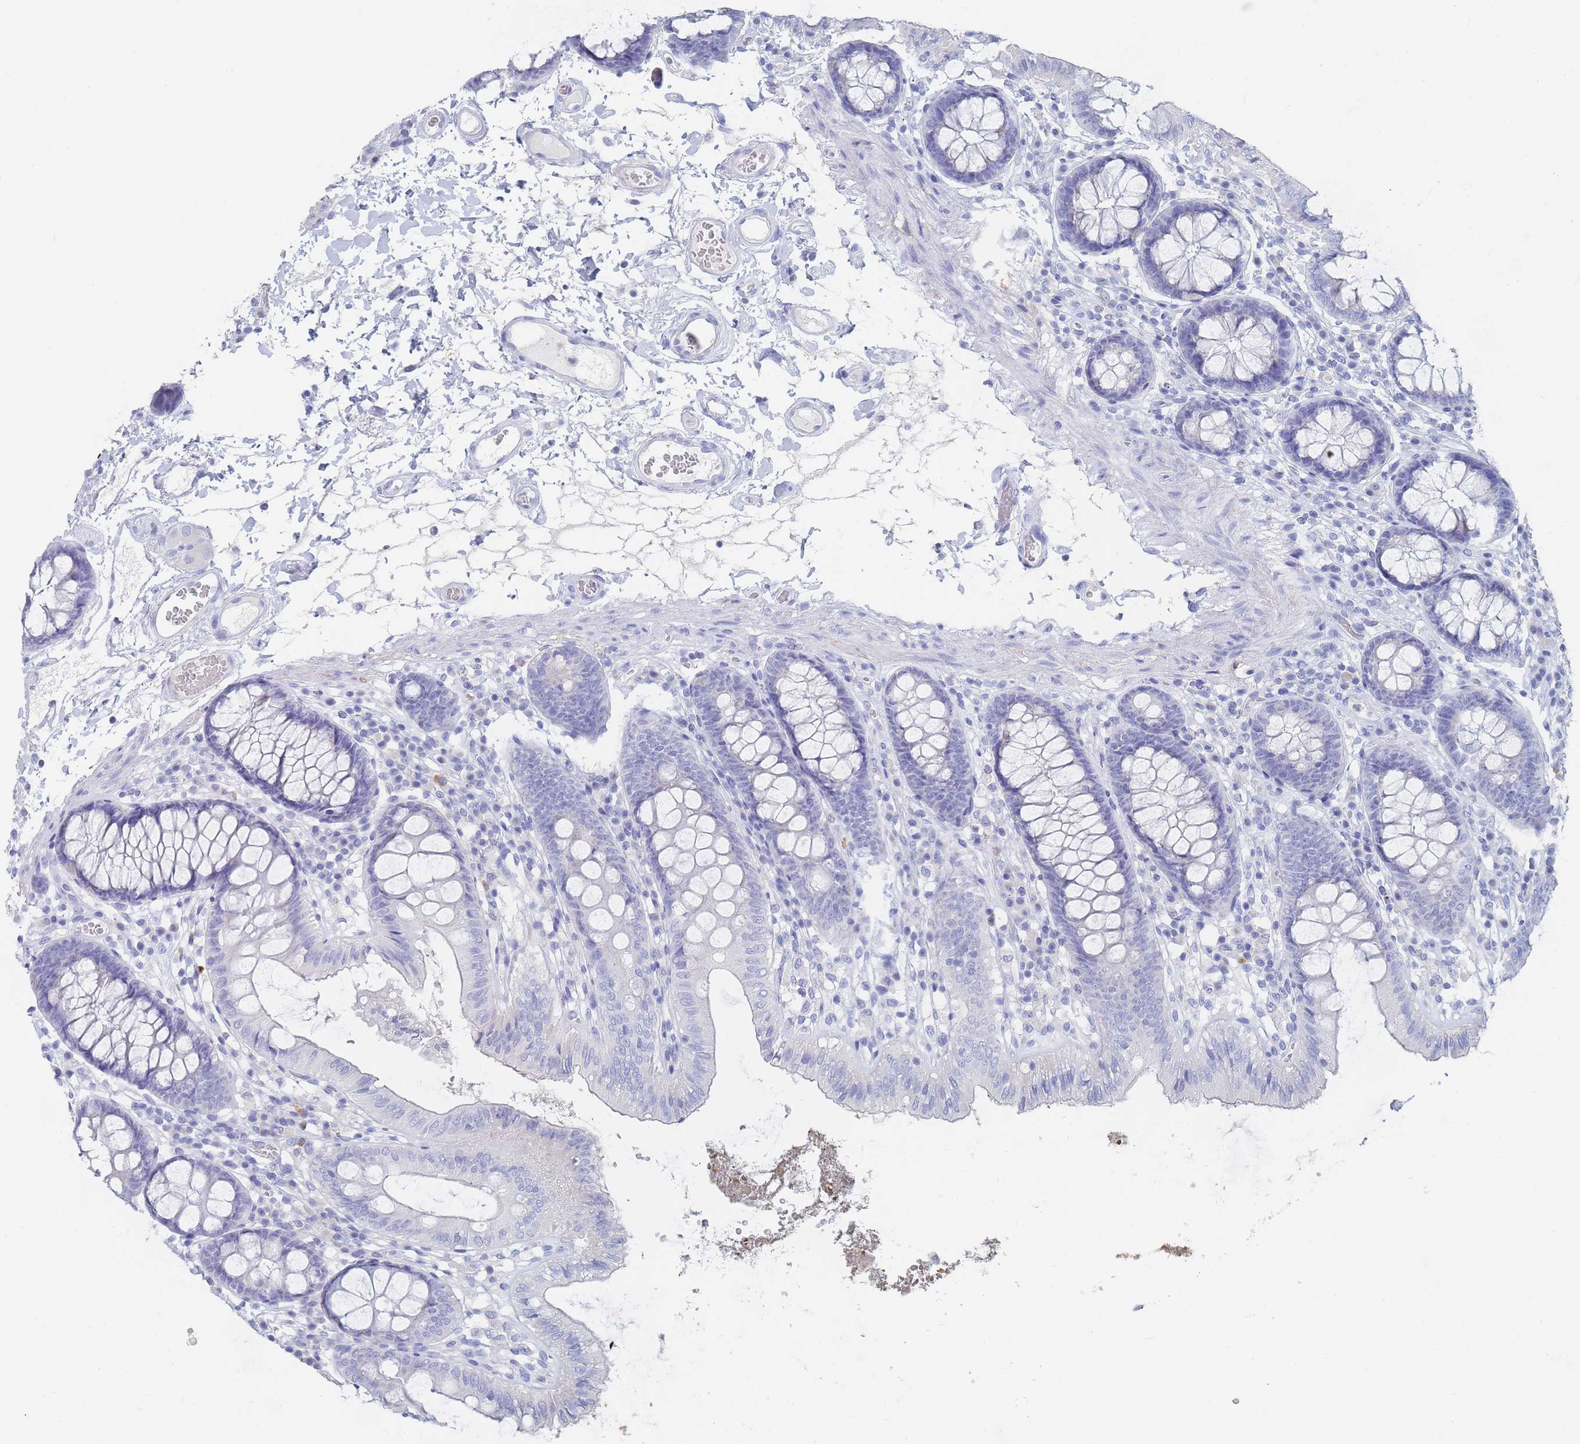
{"staining": {"intensity": "negative", "quantity": "none", "location": "none"}, "tissue": "colon", "cell_type": "Endothelial cells", "image_type": "normal", "snomed": [{"axis": "morphology", "description": "Normal tissue, NOS"}, {"axis": "topography", "description": "Colon"}], "caption": "A high-resolution histopathology image shows IHC staining of benign colon, which displays no significant positivity in endothelial cells. (DAB (3,3'-diaminobenzidine) immunohistochemistry (IHC) with hematoxylin counter stain).", "gene": "SLC25A35", "patient": {"sex": "male", "age": 84}}